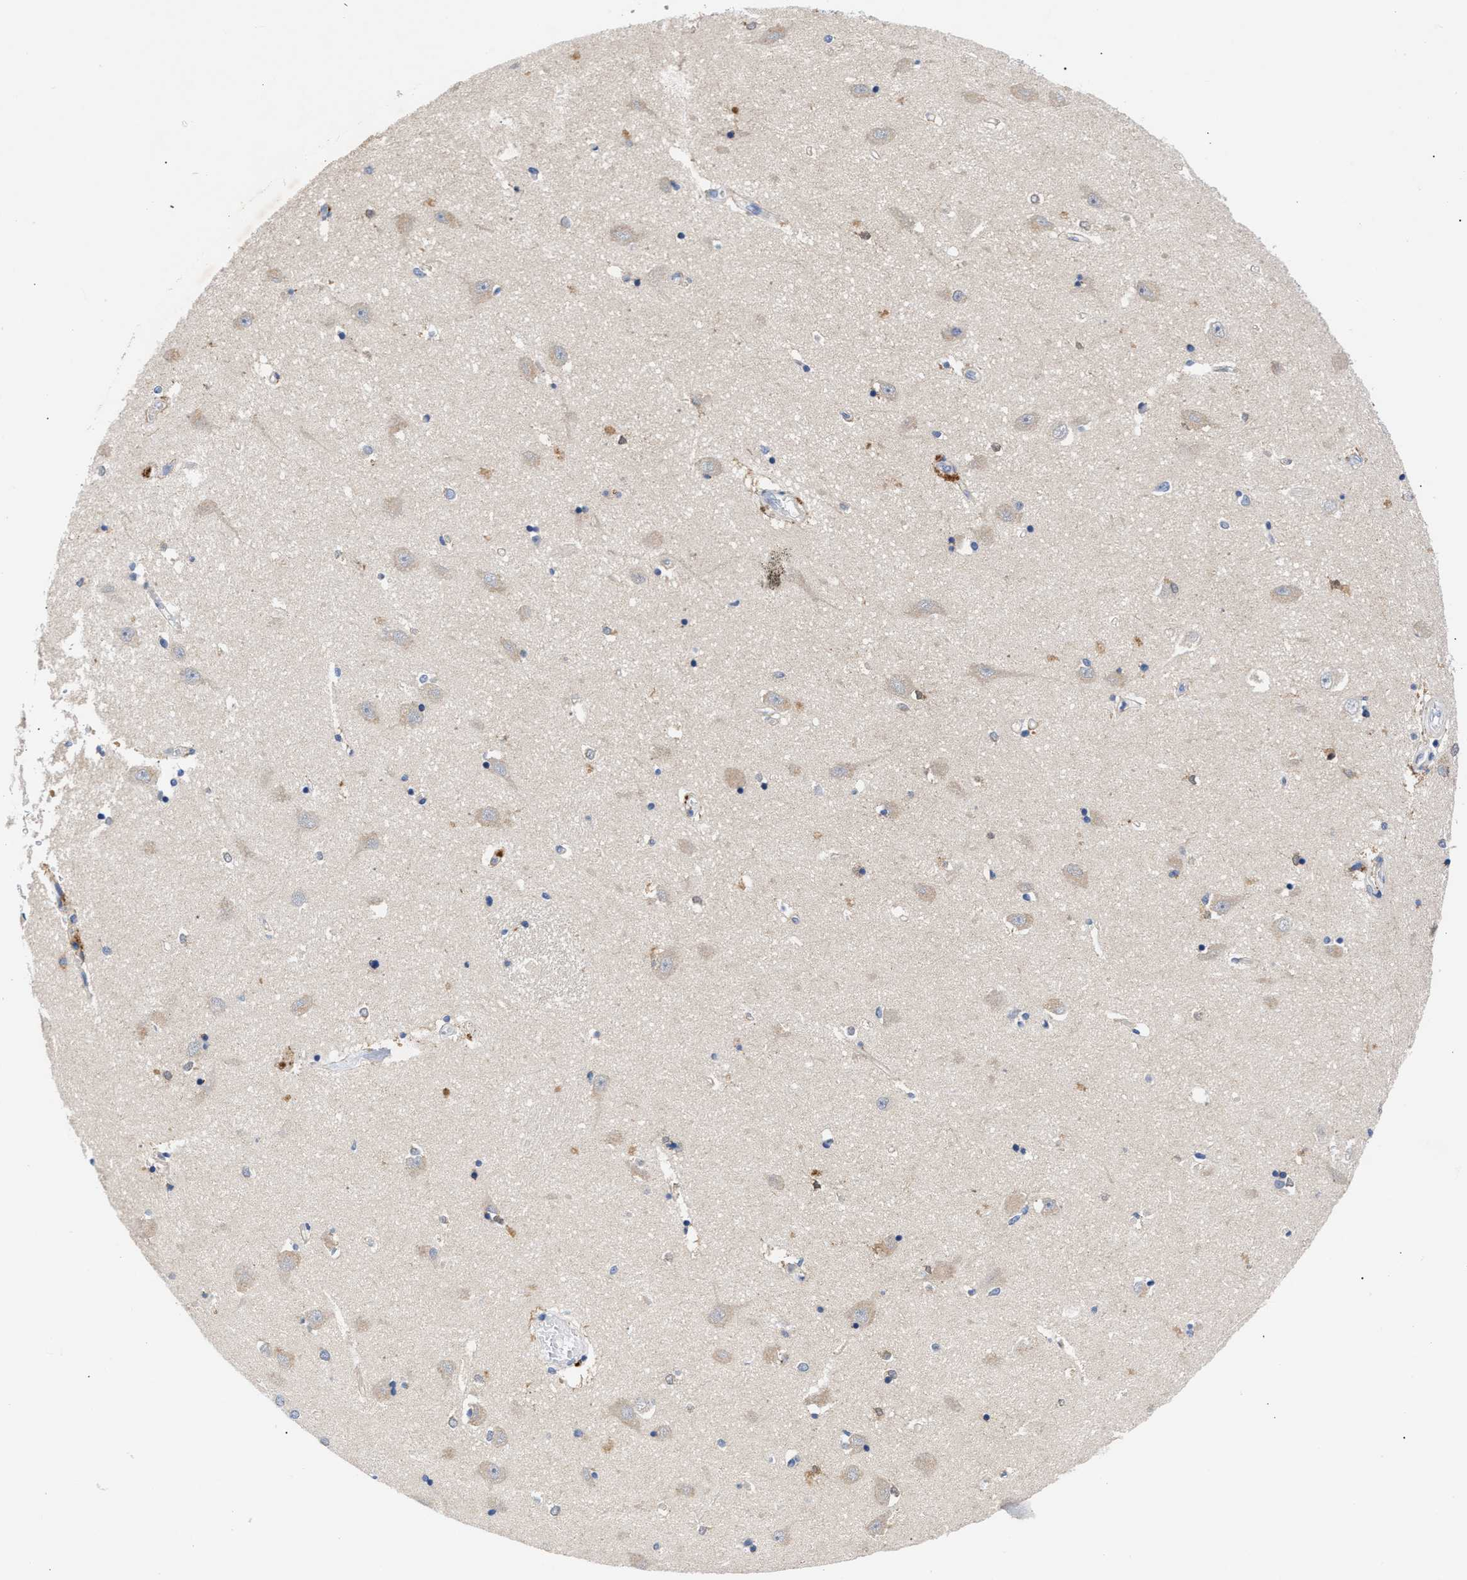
{"staining": {"intensity": "weak", "quantity": "<25%", "location": "cytoplasmic/membranous"}, "tissue": "hippocampus", "cell_type": "Glial cells", "image_type": "normal", "snomed": [{"axis": "morphology", "description": "Normal tissue, NOS"}, {"axis": "topography", "description": "Hippocampus"}], "caption": "Protein analysis of normal hippocampus demonstrates no significant positivity in glial cells.", "gene": "CCDC146", "patient": {"sex": "male", "age": 45}}